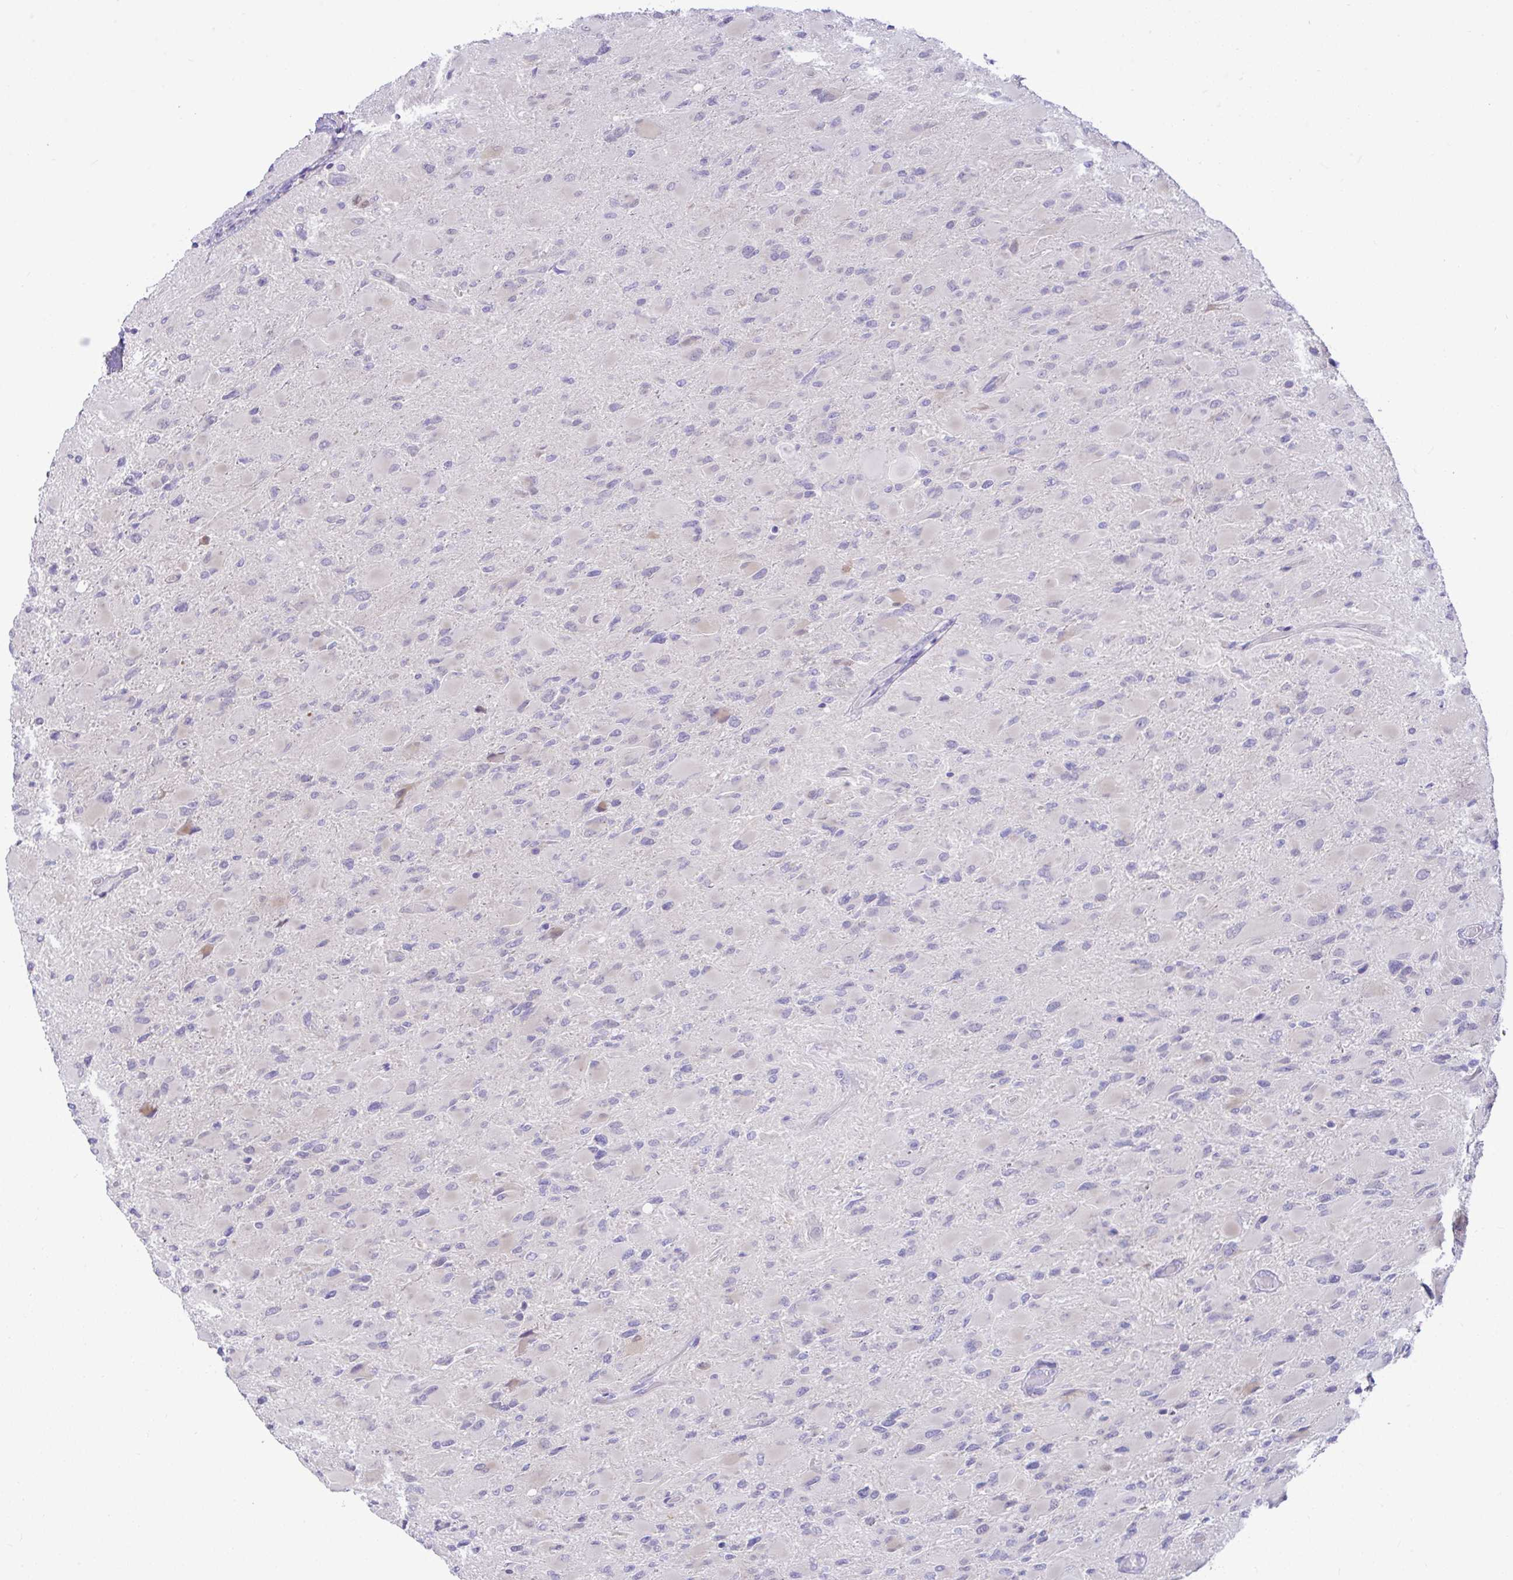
{"staining": {"intensity": "negative", "quantity": "none", "location": "none"}, "tissue": "glioma", "cell_type": "Tumor cells", "image_type": "cancer", "snomed": [{"axis": "morphology", "description": "Glioma, malignant, High grade"}, {"axis": "topography", "description": "Cerebral cortex"}], "caption": "This micrograph is of malignant high-grade glioma stained with IHC to label a protein in brown with the nuclei are counter-stained blue. There is no staining in tumor cells.", "gene": "ZNF485", "patient": {"sex": "female", "age": 36}}